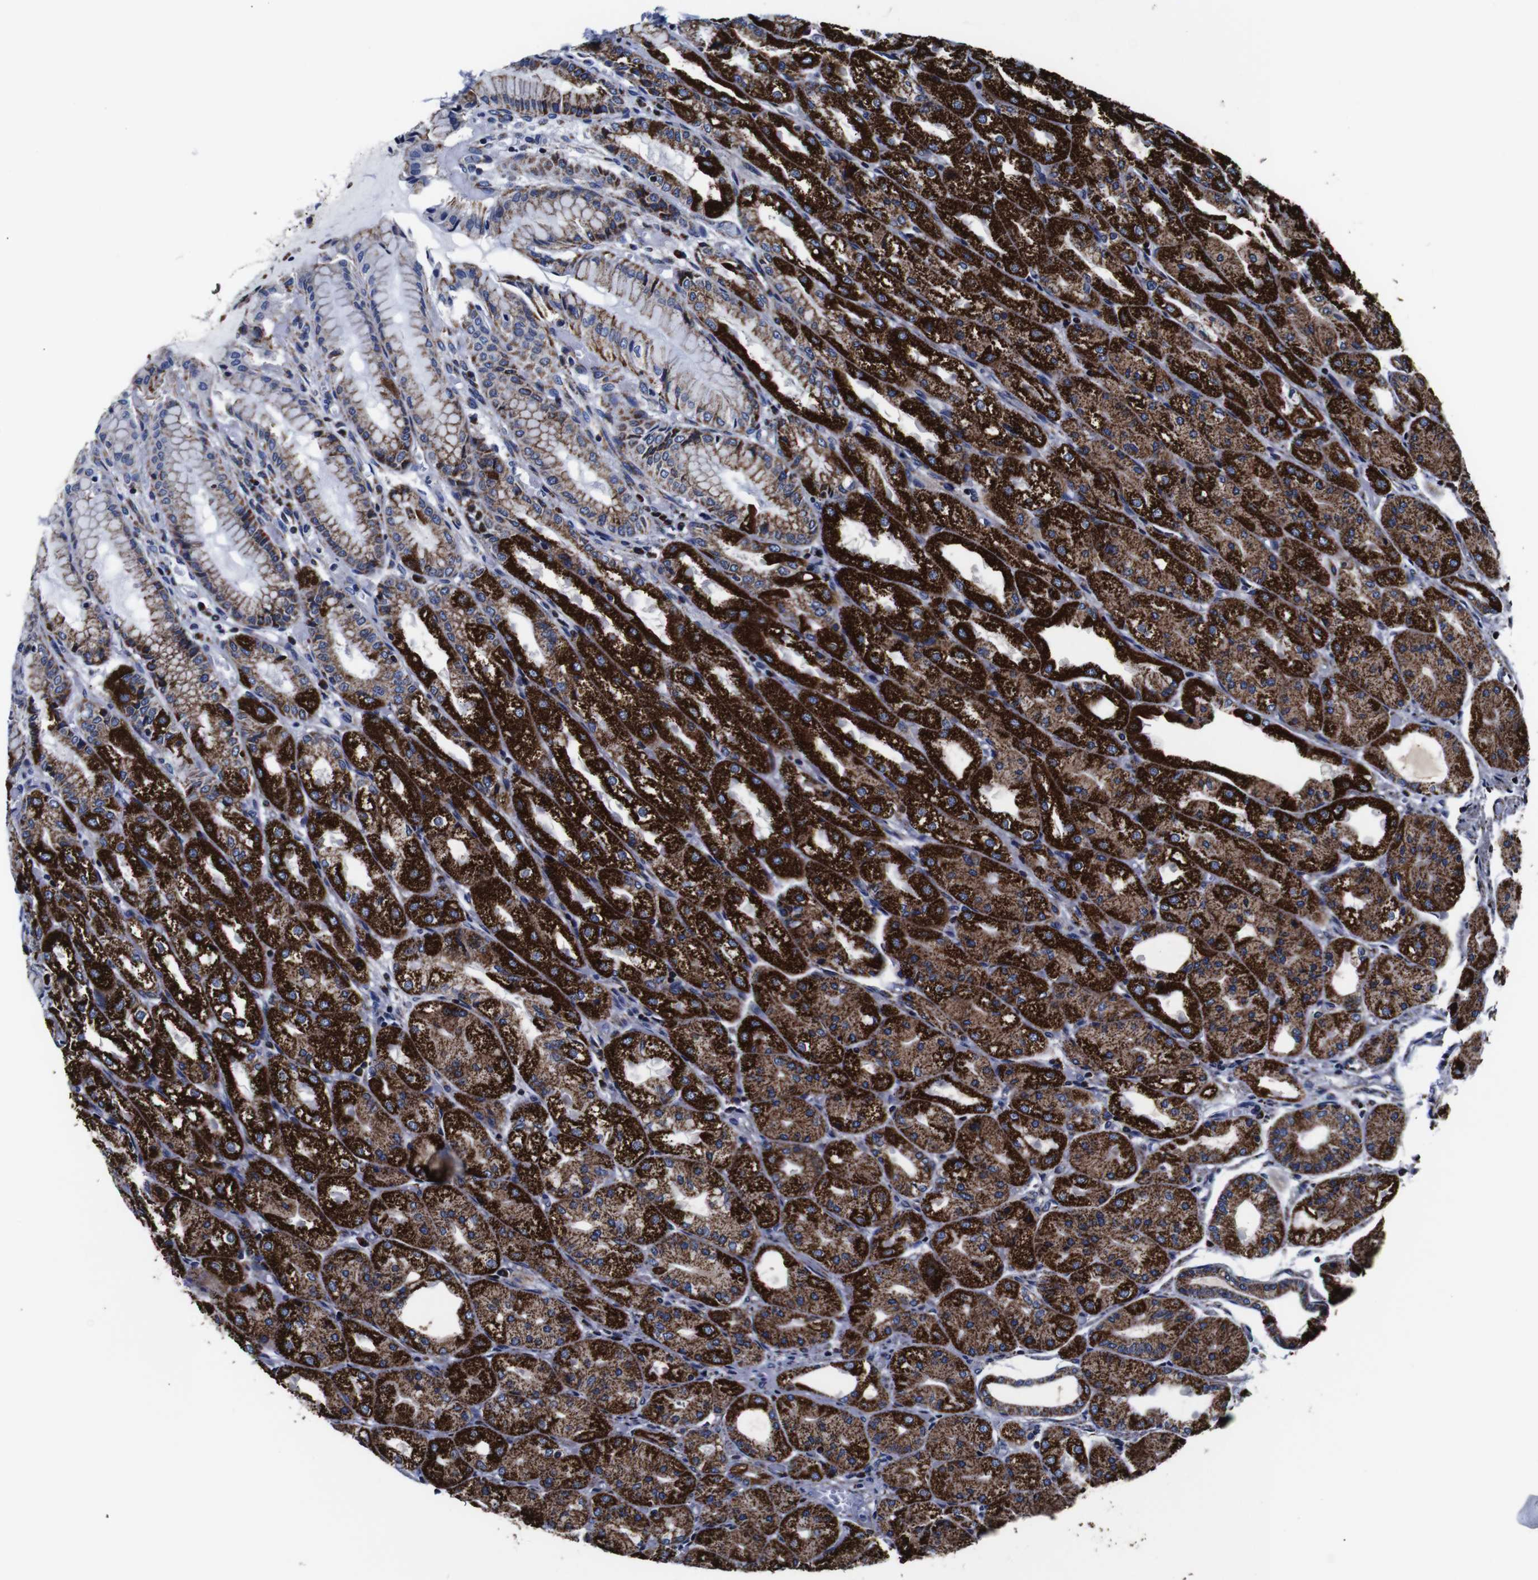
{"staining": {"intensity": "strong", "quantity": ">75%", "location": "cytoplasmic/membranous"}, "tissue": "stomach", "cell_type": "Glandular cells", "image_type": "normal", "snomed": [{"axis": "morphology", "description": "Normal tissue, NOS"}, {"axis": "topography", "description": "Stomach, upper"}], "caption": "Stomach stained with IHC exhibits strong cytoplasmic/membranous positivity in approximately >75% of glandular cells.", "gene": "FKBP9", "patient": {"sex": "male", "age": 72}}